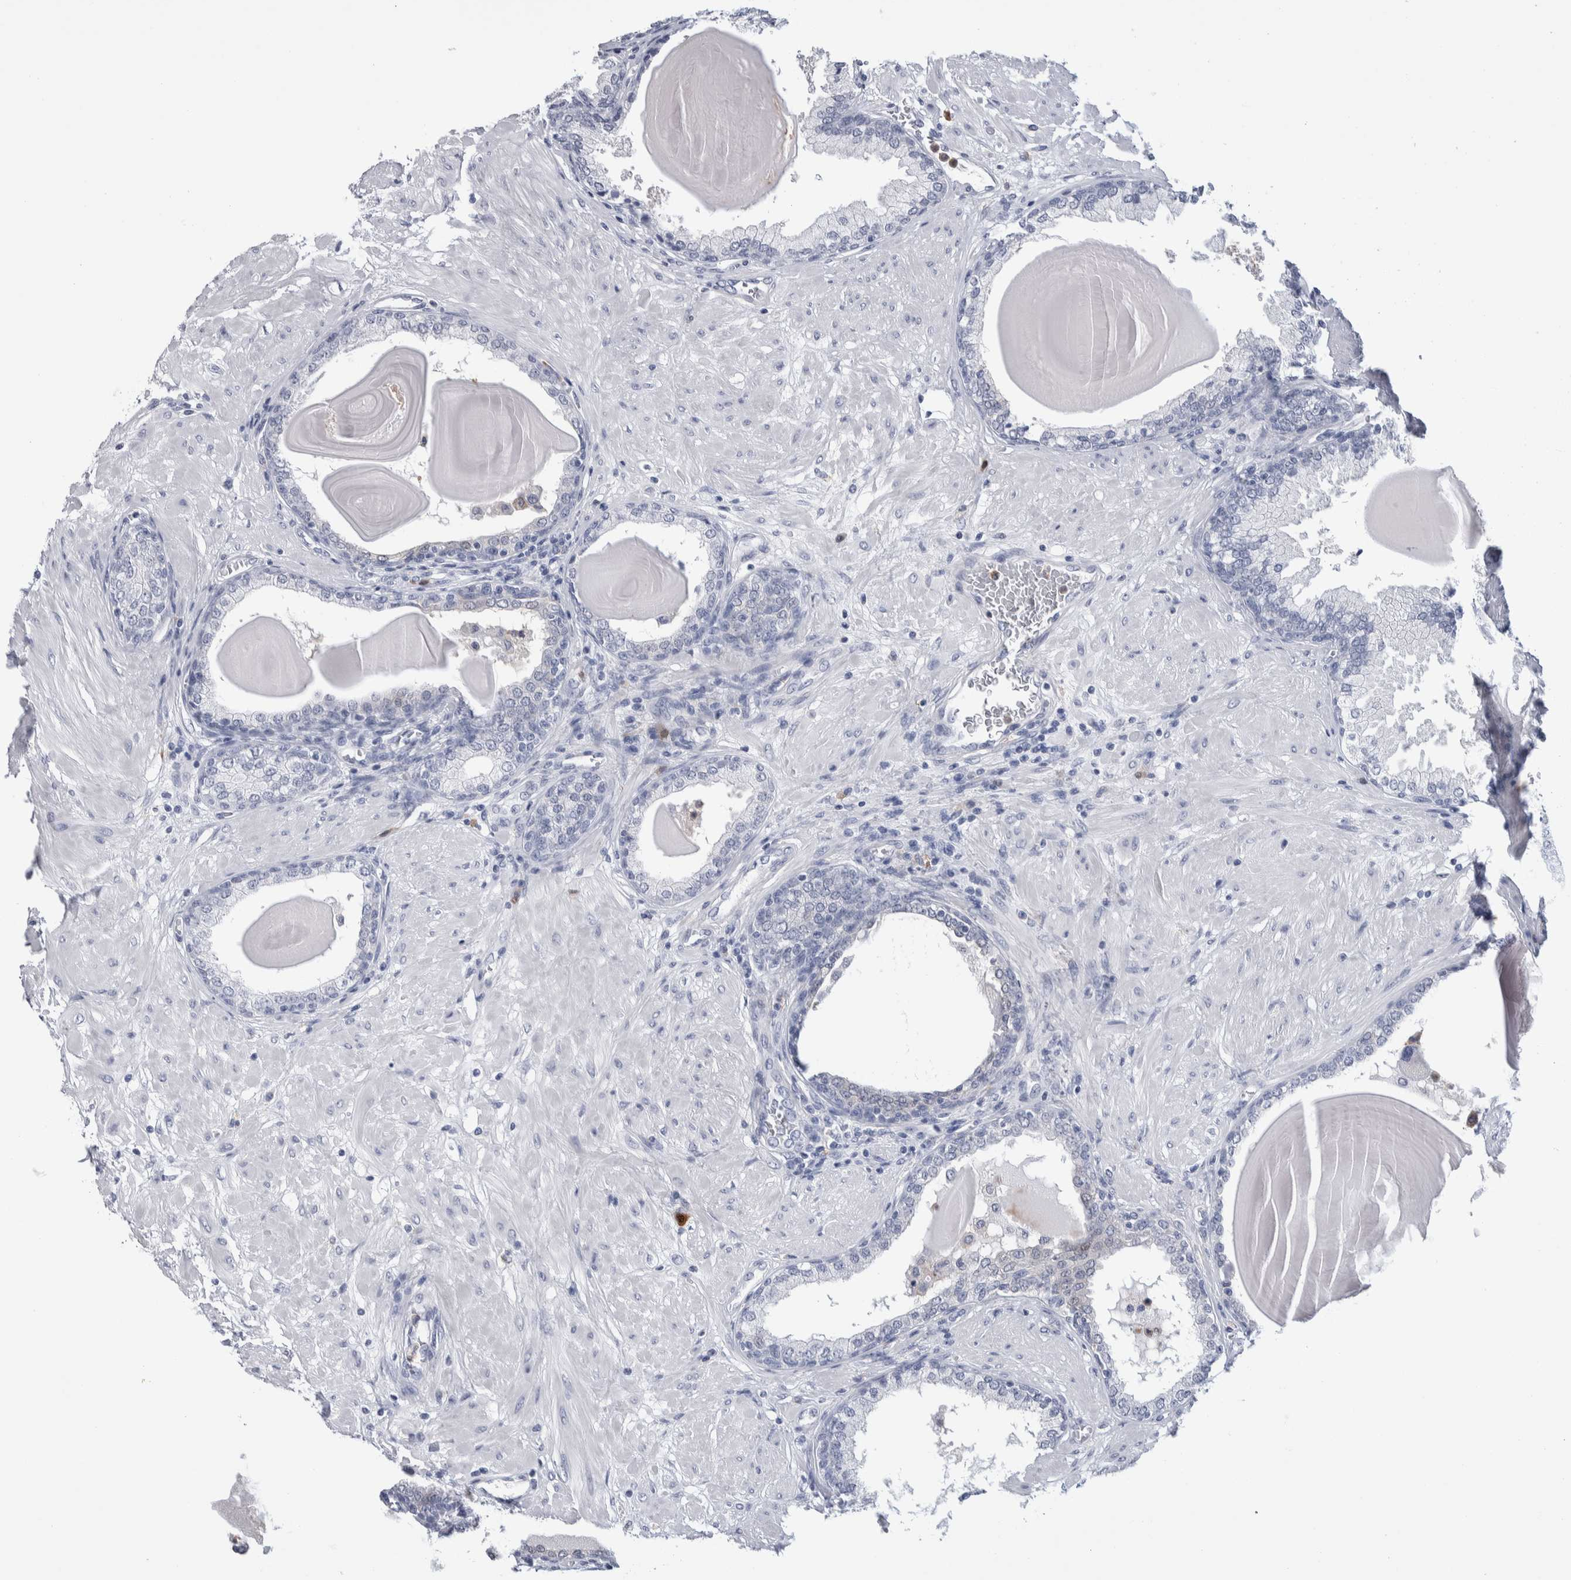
{"staining": {"intensity": "negative", "quantity": "none", "location": "none"}, "tissue": "prostate", "cell_type": "Glandular cells", "image_type": "normal", "snomed": [{"axis": "morphology", "description": "Normal tissue, NOS"}, {"axis": "topography", "description": "Prostate"}], "caption": "Glandular cells show no significant protein expression in normal prostate. (DAB immunohistochemistry, high magnification).", "gene": "LURAP1L", "patient": {"sex": "male", "age": 51}}